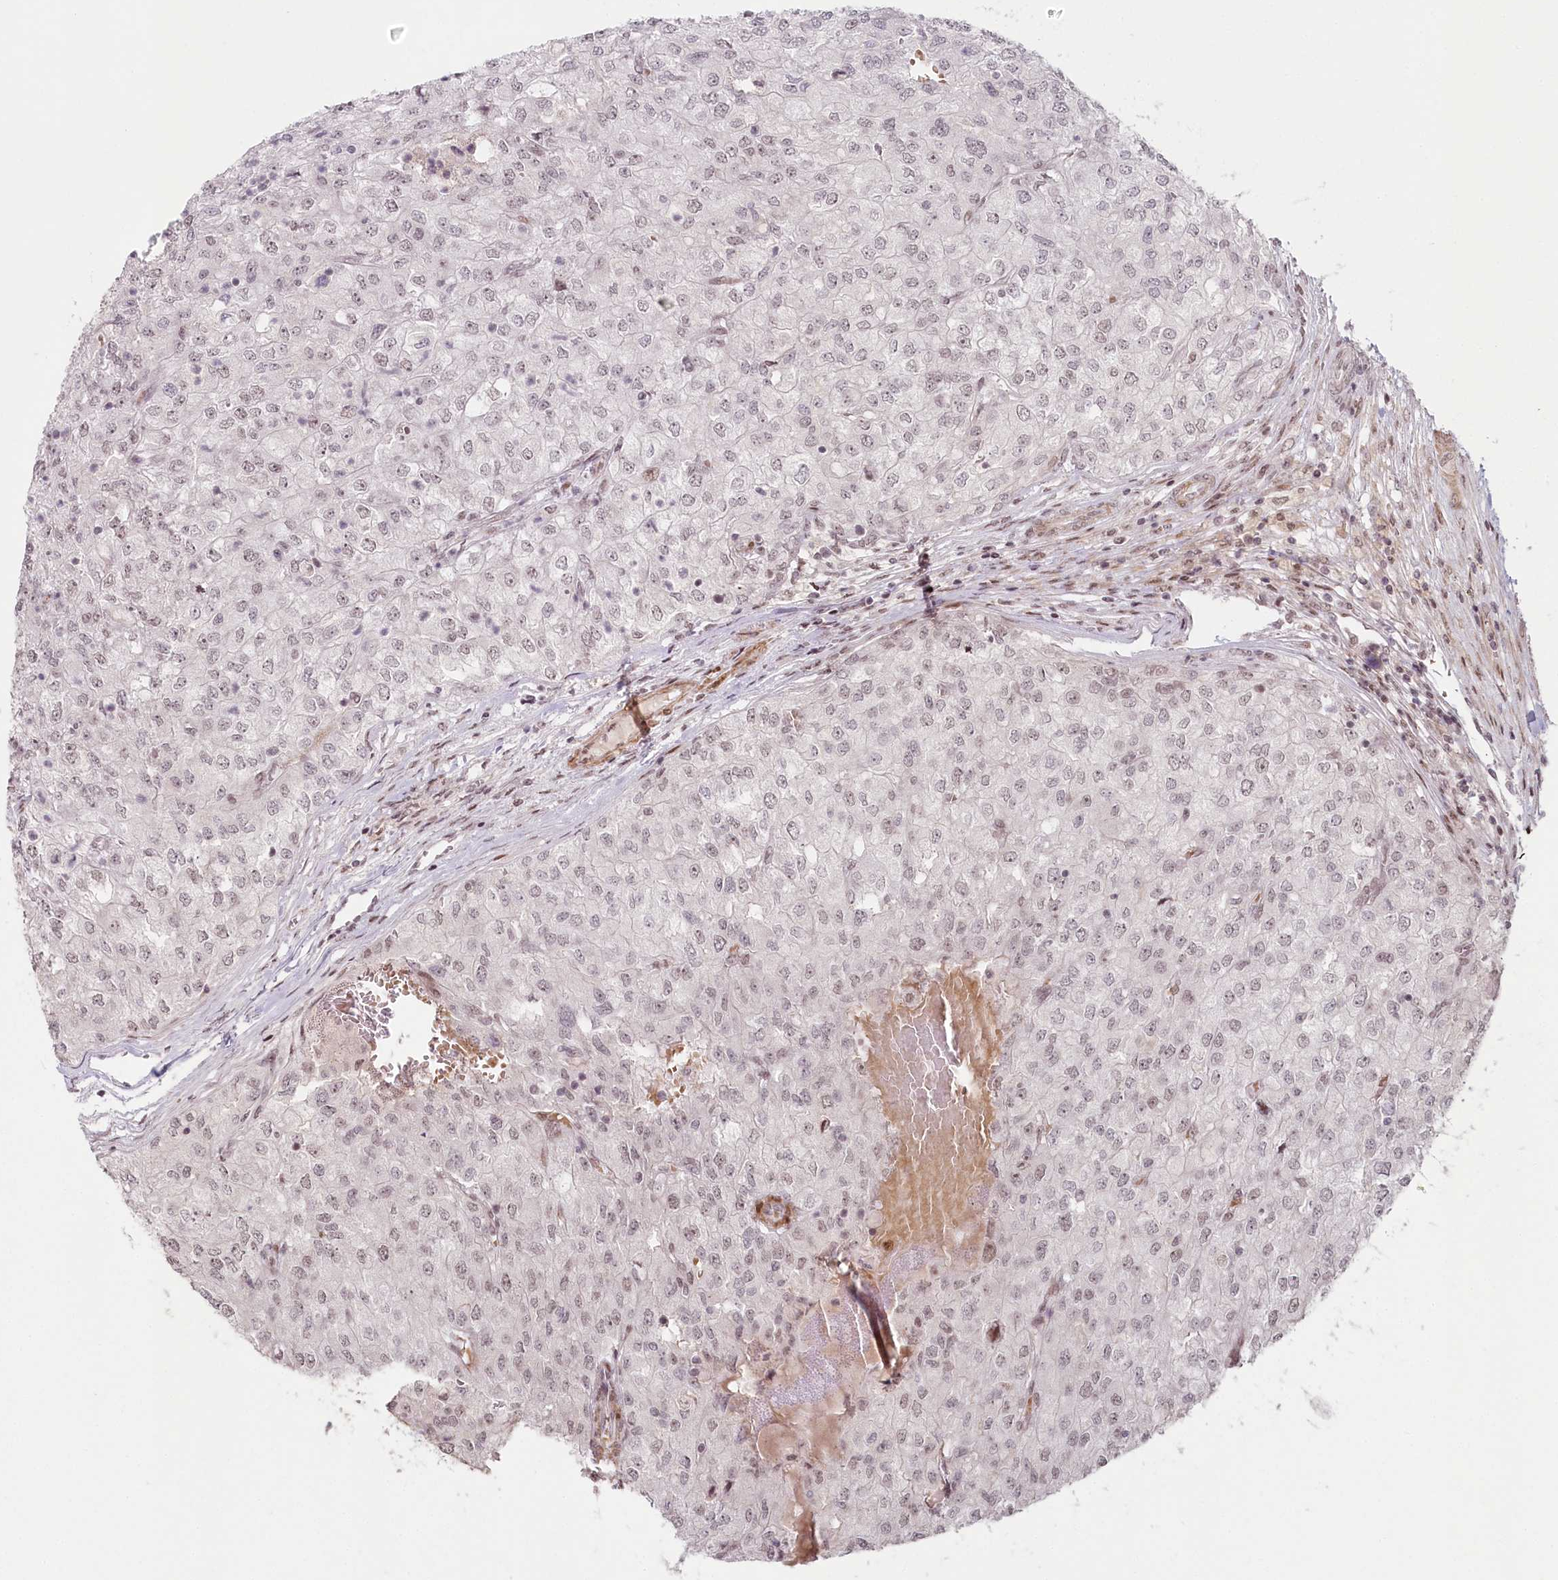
{"staining": {"intensity": "negative", "quantity": "none", "location": "none"}, "tissue": "renal cancer", "cell_type": "Tumor cells", "image_type": "cancer", "snomed": [{"axis": "morphology", "description": "Adenocarcinoma, NOS"}, {"axis": "topography", "description": "Kidney"}], "caption": "Tumor cells show no significant protein staining in renal adenocarcinoma. (DAB immunohistochemistry (IHC), high magnification).", "gene": "FAM204A", "patient": {"sex": "female", "age": 54}}